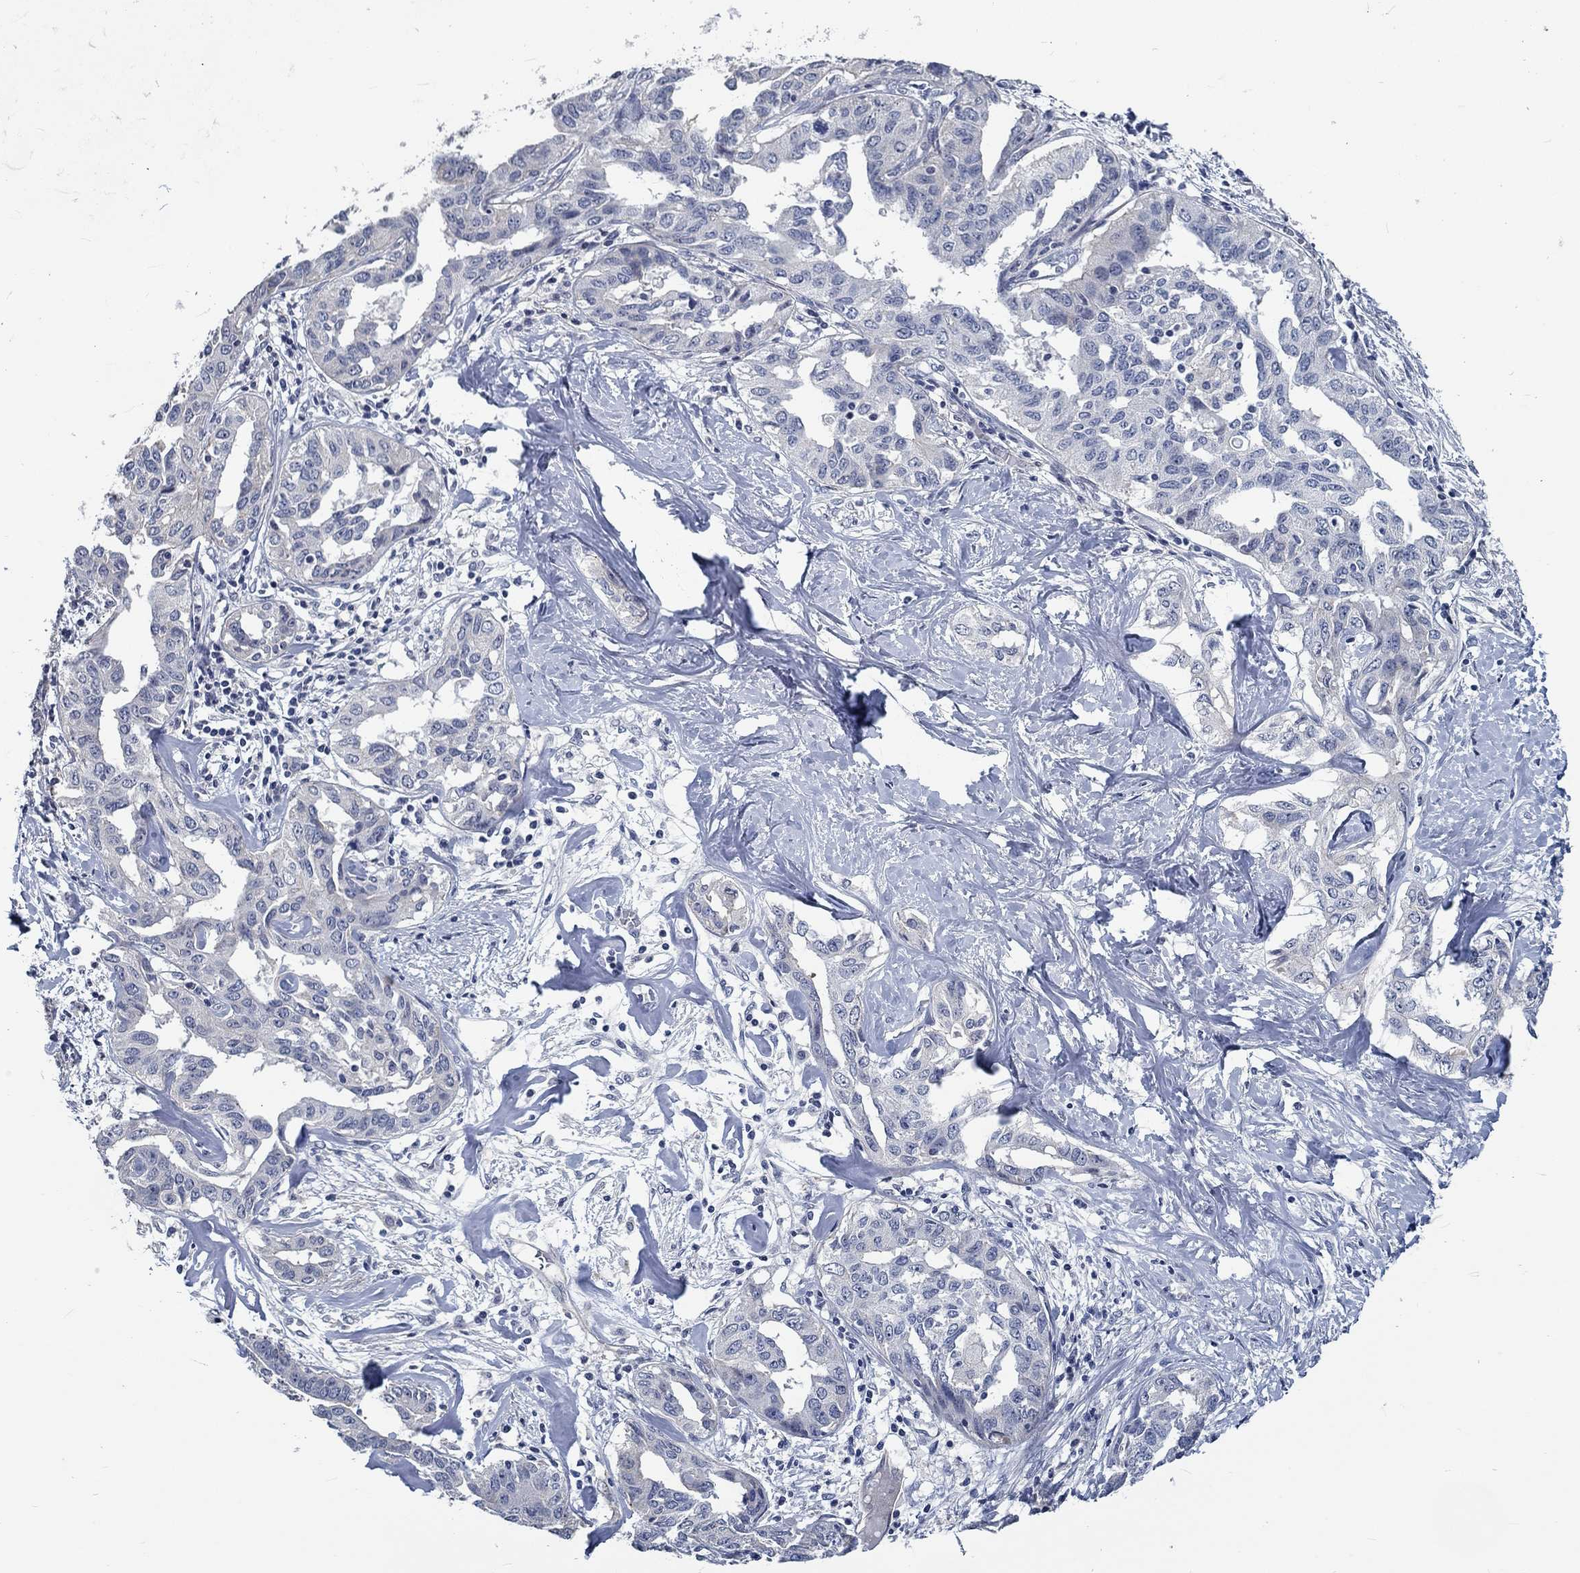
{"staining": {"intensity": "negative", "quantity": "none", "location": "none"}, "tissue": "liver cancer", "cell_type": "Tumor cells", "image_type": "cancer", "snomed": [{"axis": "morphology", "description": "Cholangiocarcinoma"}, {"axis": "topography", "description": "Liver"}], "caption": "Protein analysis of liver cancer (cholangiocarcinoma) reveals no significant staining in tumor cells.", "gene": "MYBPC1", "patient": {"sex": "male", "age": 59}}